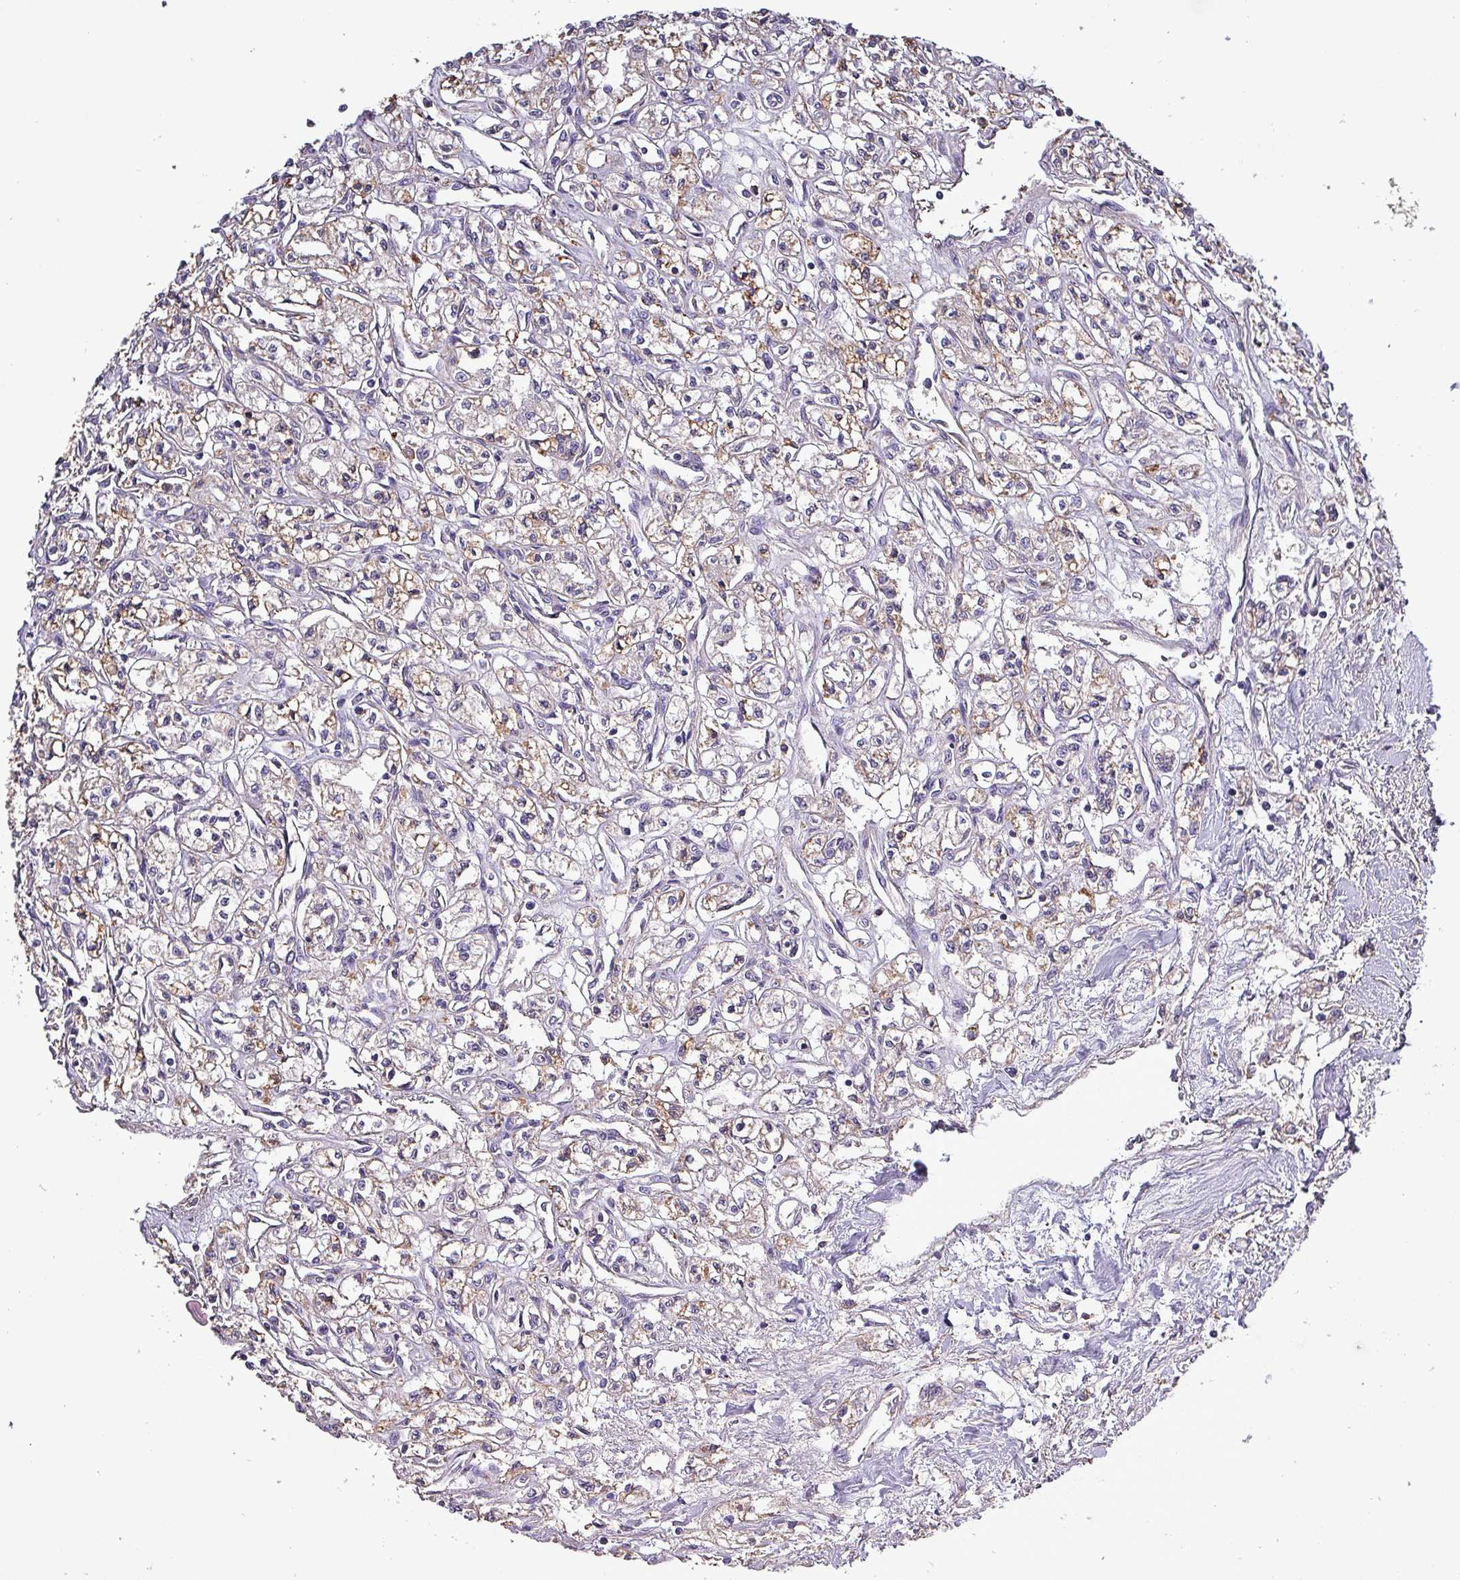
{"staining": {"intensity": "weak", "quantity": "25%-75%", "location": "cytoplasmic/membranous"}, "tissue": "renal cancer", "cell_type": "Tumor cells", "image_type": "cancer", "snomed": [{"axis": "morphology", "description": "Adenocarcinoma, NOS"}, {"axis": "topography", "description": "Kidney"}], "caption": "An IHC photomicrograph of tumor tissue is shown. Protein staining in brown shows weak cytoplasmic/membranous positivity in renal adenocarcinoma within tumor cells.", "gene": "HTRA4", "patient": {"sex": "male", "age": 56}}